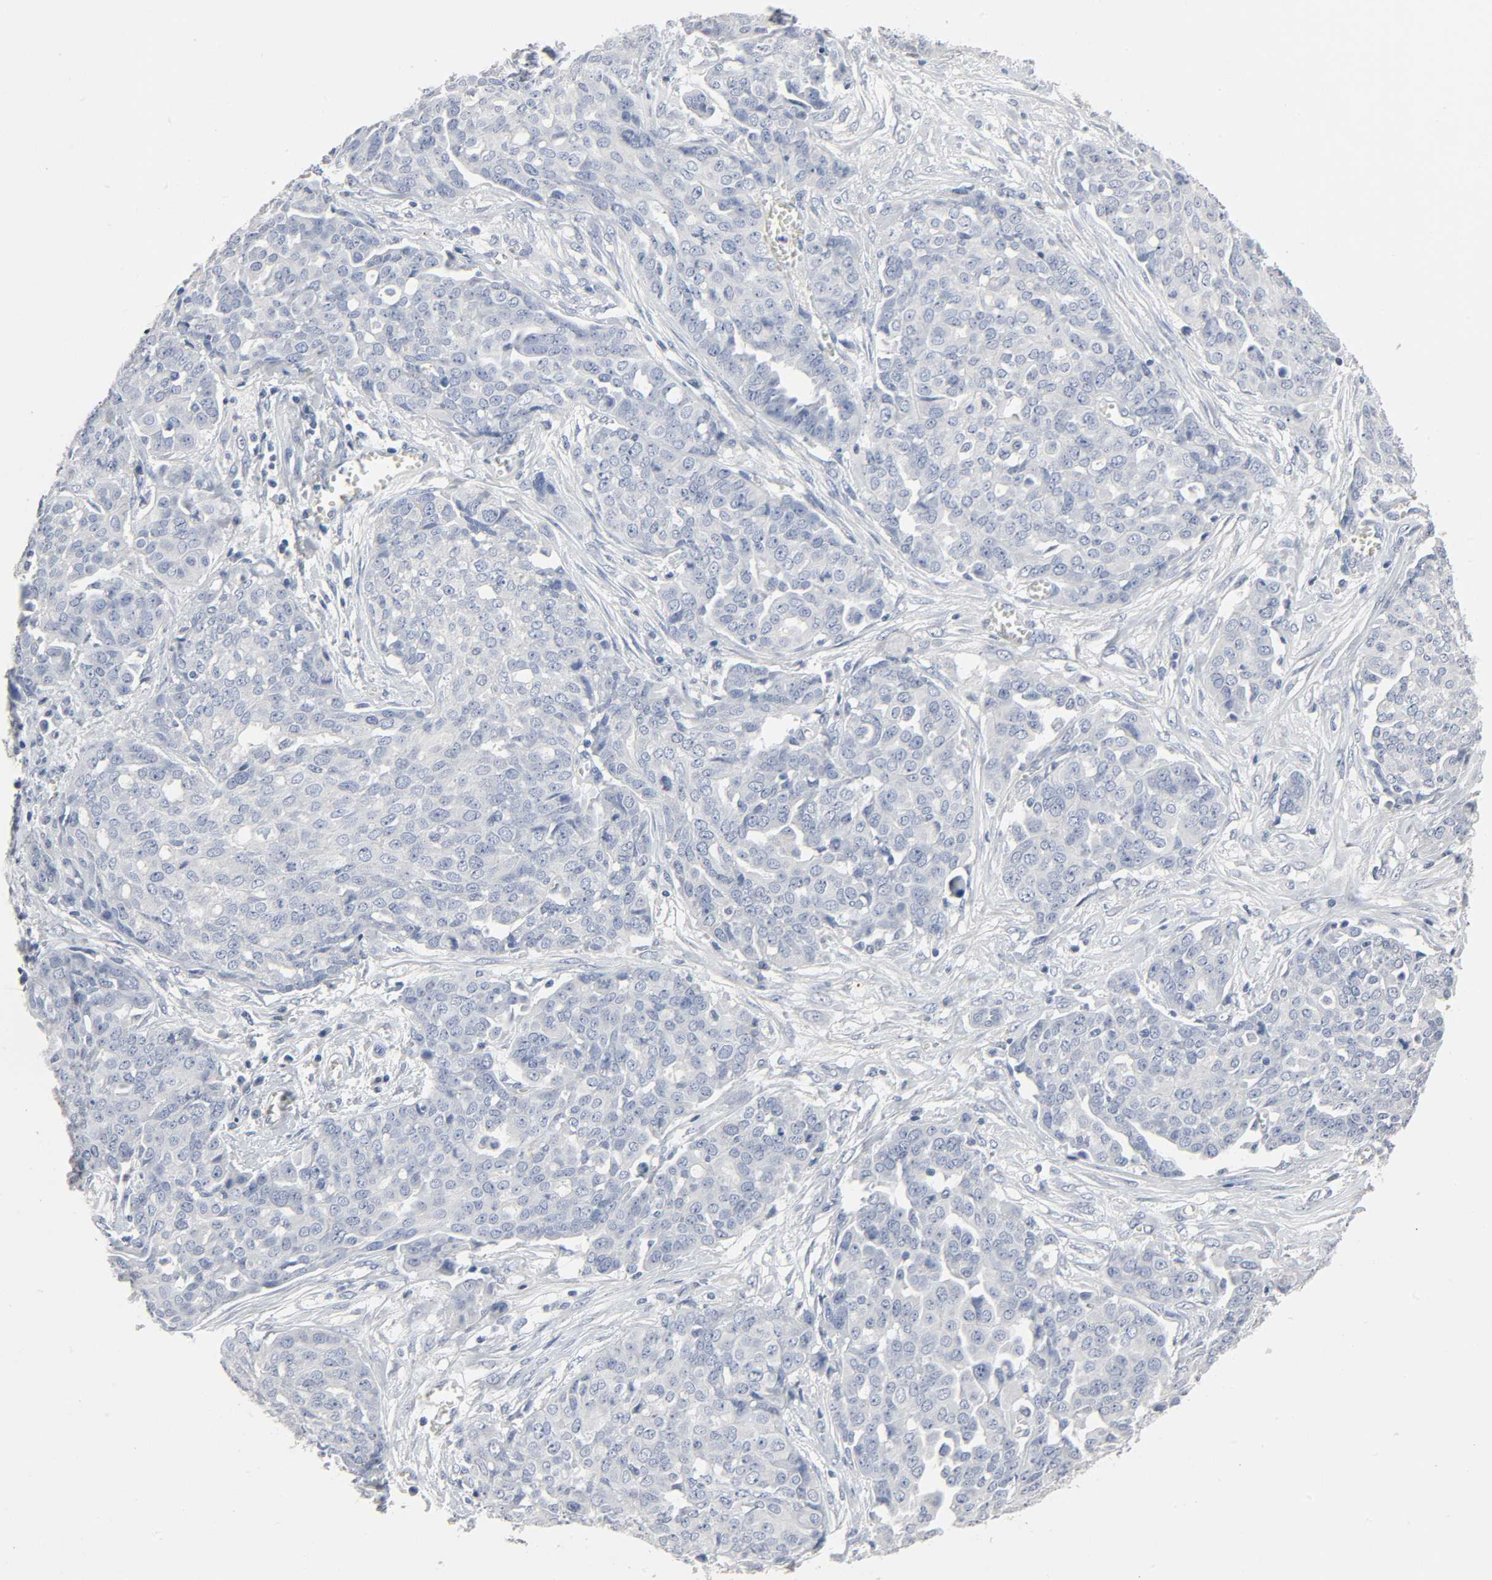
{"staining": {"intensity": "negative", "quantity": "none", "location": "none"}, "tissue": "ovarian cancer", "cell_type": "Tumor cells", "image_type": "cancer", "snomed": [{"axis": "morphology", "description": "Cystadenocarcinoma, serous, NOS"}, {"axis": "topography", "description": "Soft tissue"}, {"axis": "topography", "description": "Ovary"}], "caption": "The micrograph reveals no significant positivity in tumor cells of ovarian cancer (serous cystadenocarcinoma).", "gene": "FBLN5", "patient": {"sex": "female", "age": 57}}